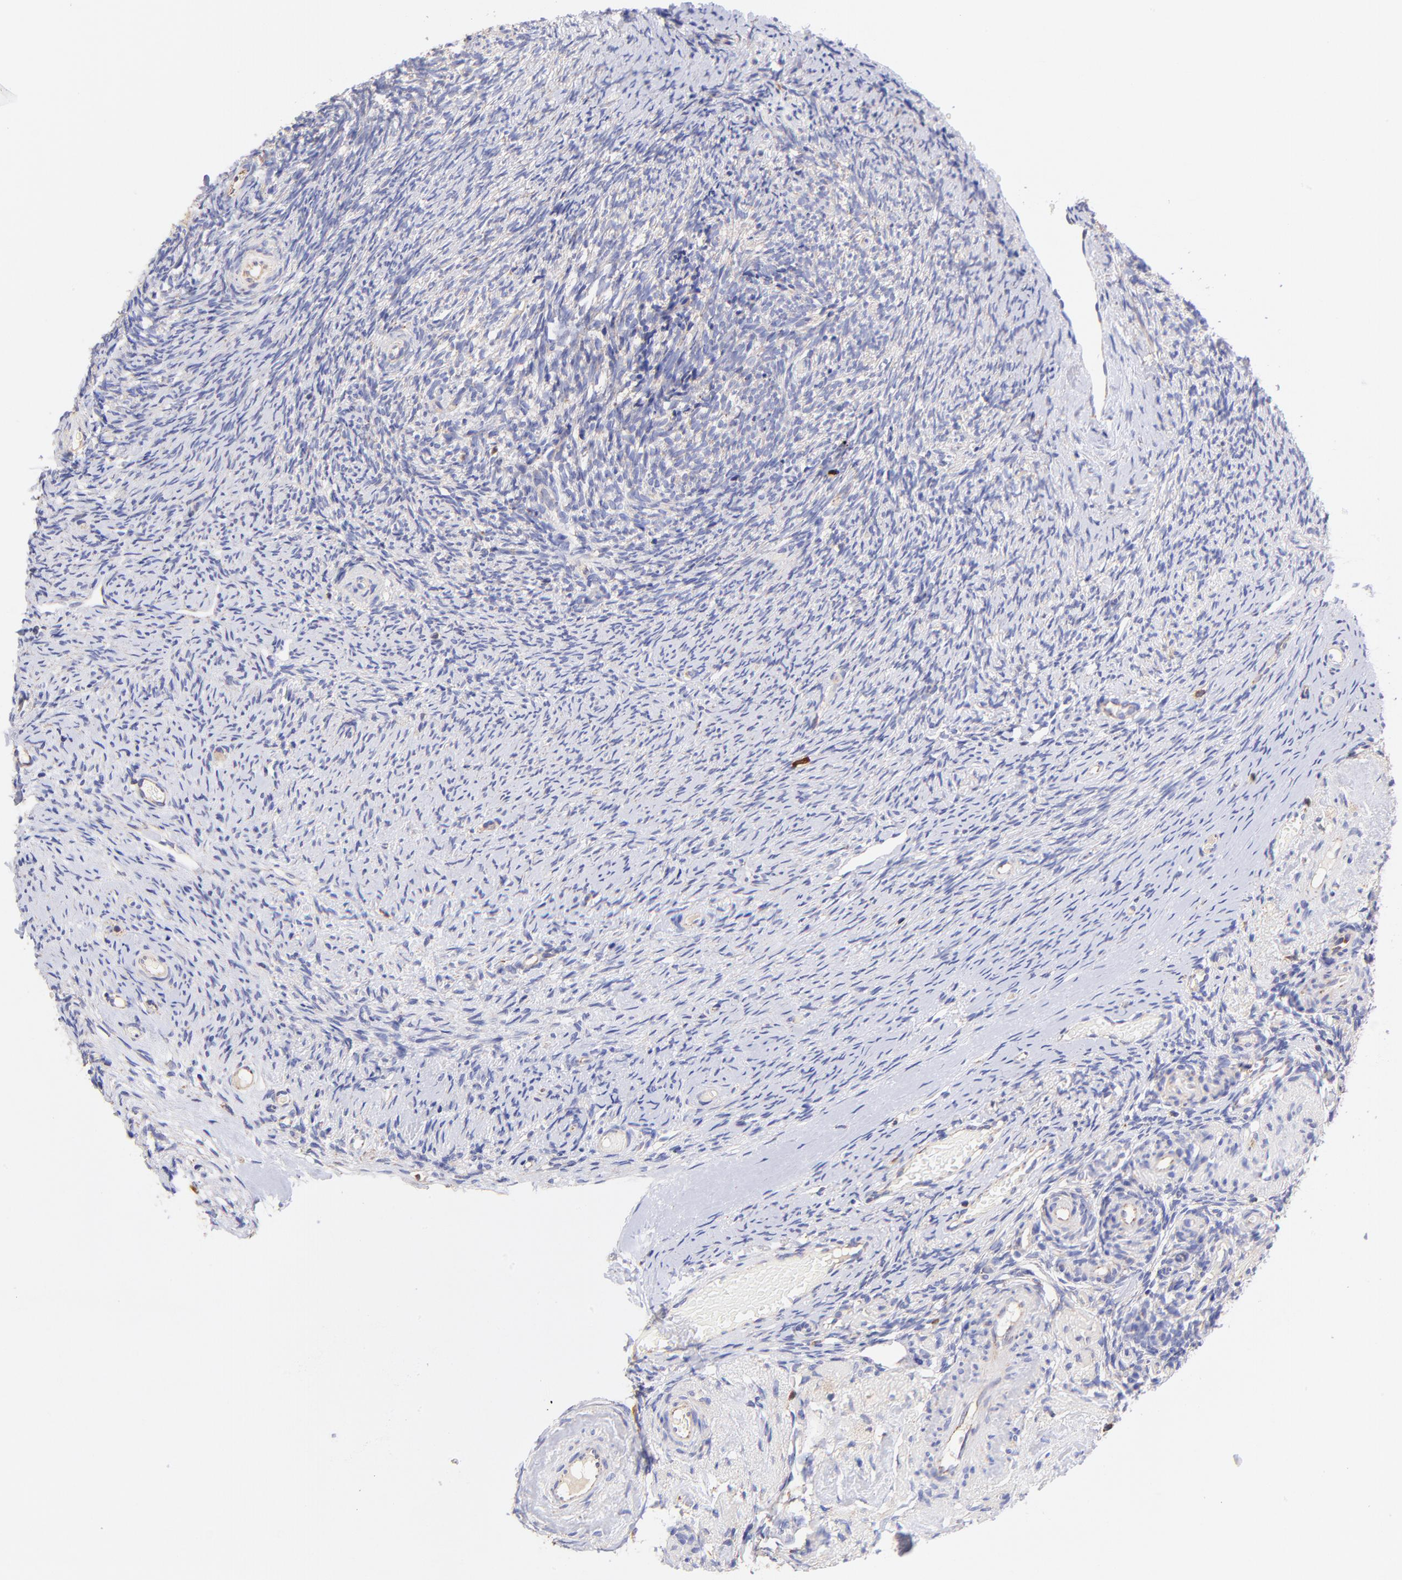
{"staining": {"intensity": "negative", "quantity": "none", "location": "none"}, "tissue": "ovary", "cell_type": "Ovarian stroma cells", "image_type": "normal", "snomed": [{"axis": "morphology", "description": "Normal tissue, NOS"}, {"axis": "topography", "description": "Ovary"}], "caption": "This is an immunohistochemistry (IHC) image of benign human ovary. There is no expression in ovarian stroma cells.", "gene": "PREX1", "patient": {"sex": "female", "age": 60}}